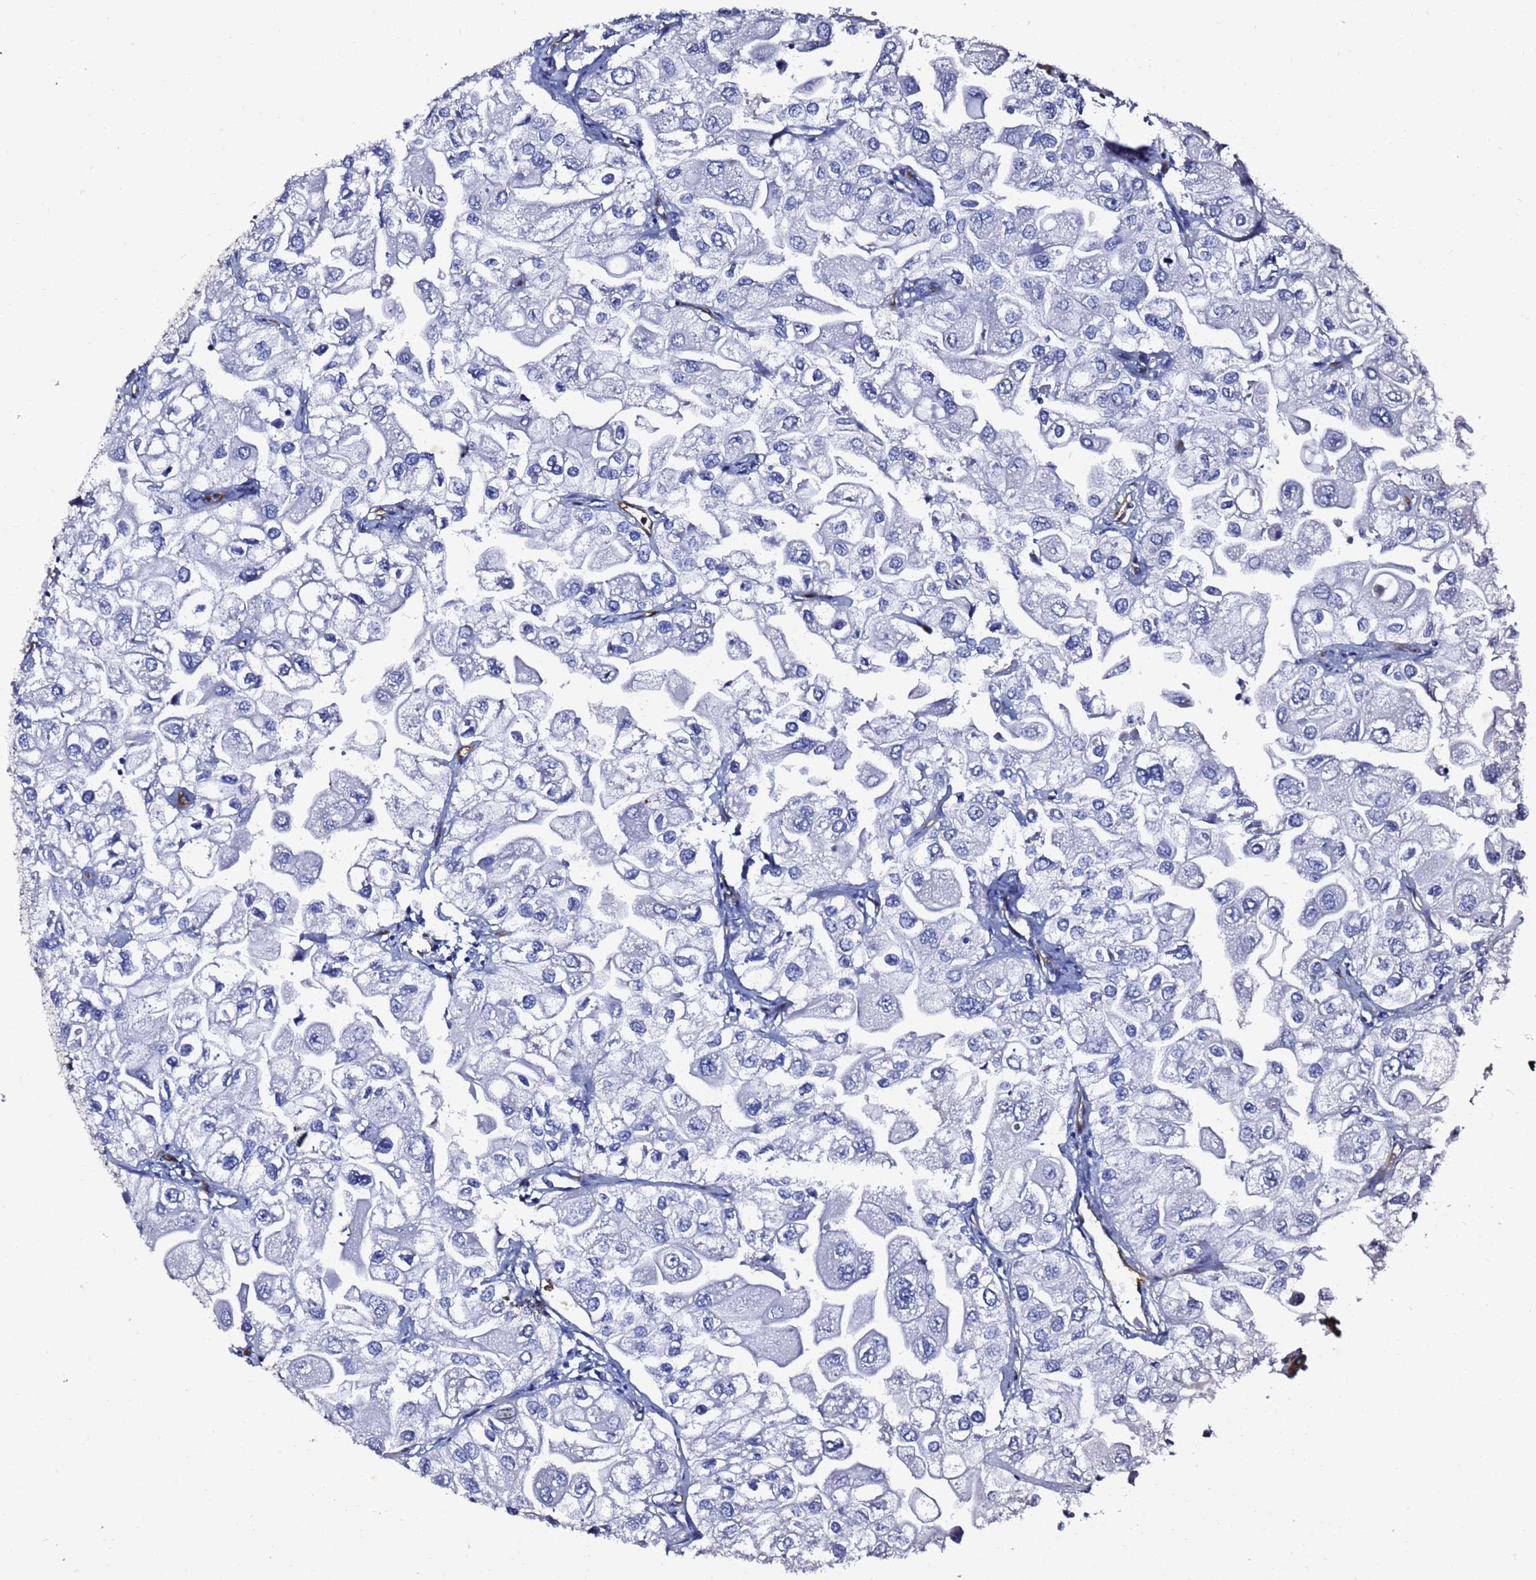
{"staining": {"intensity": "negative", "quantity": "none", "location": "none"}, "tissue": "urothelial cancer", "cell_type": "Tumor cells", "image_type": "cancer", "snomed": [{"axis": "morphology", "description": "Urothelial carcinoma, High grade"}, {"axis": "topography", "description": "Urinary bladder"}], "caption": "The image demonstrates no significant positivity in tumor cells of urothelial cancer.", "gene": "DEFB104A", "patient": {"sex": "male", "age": 64}}